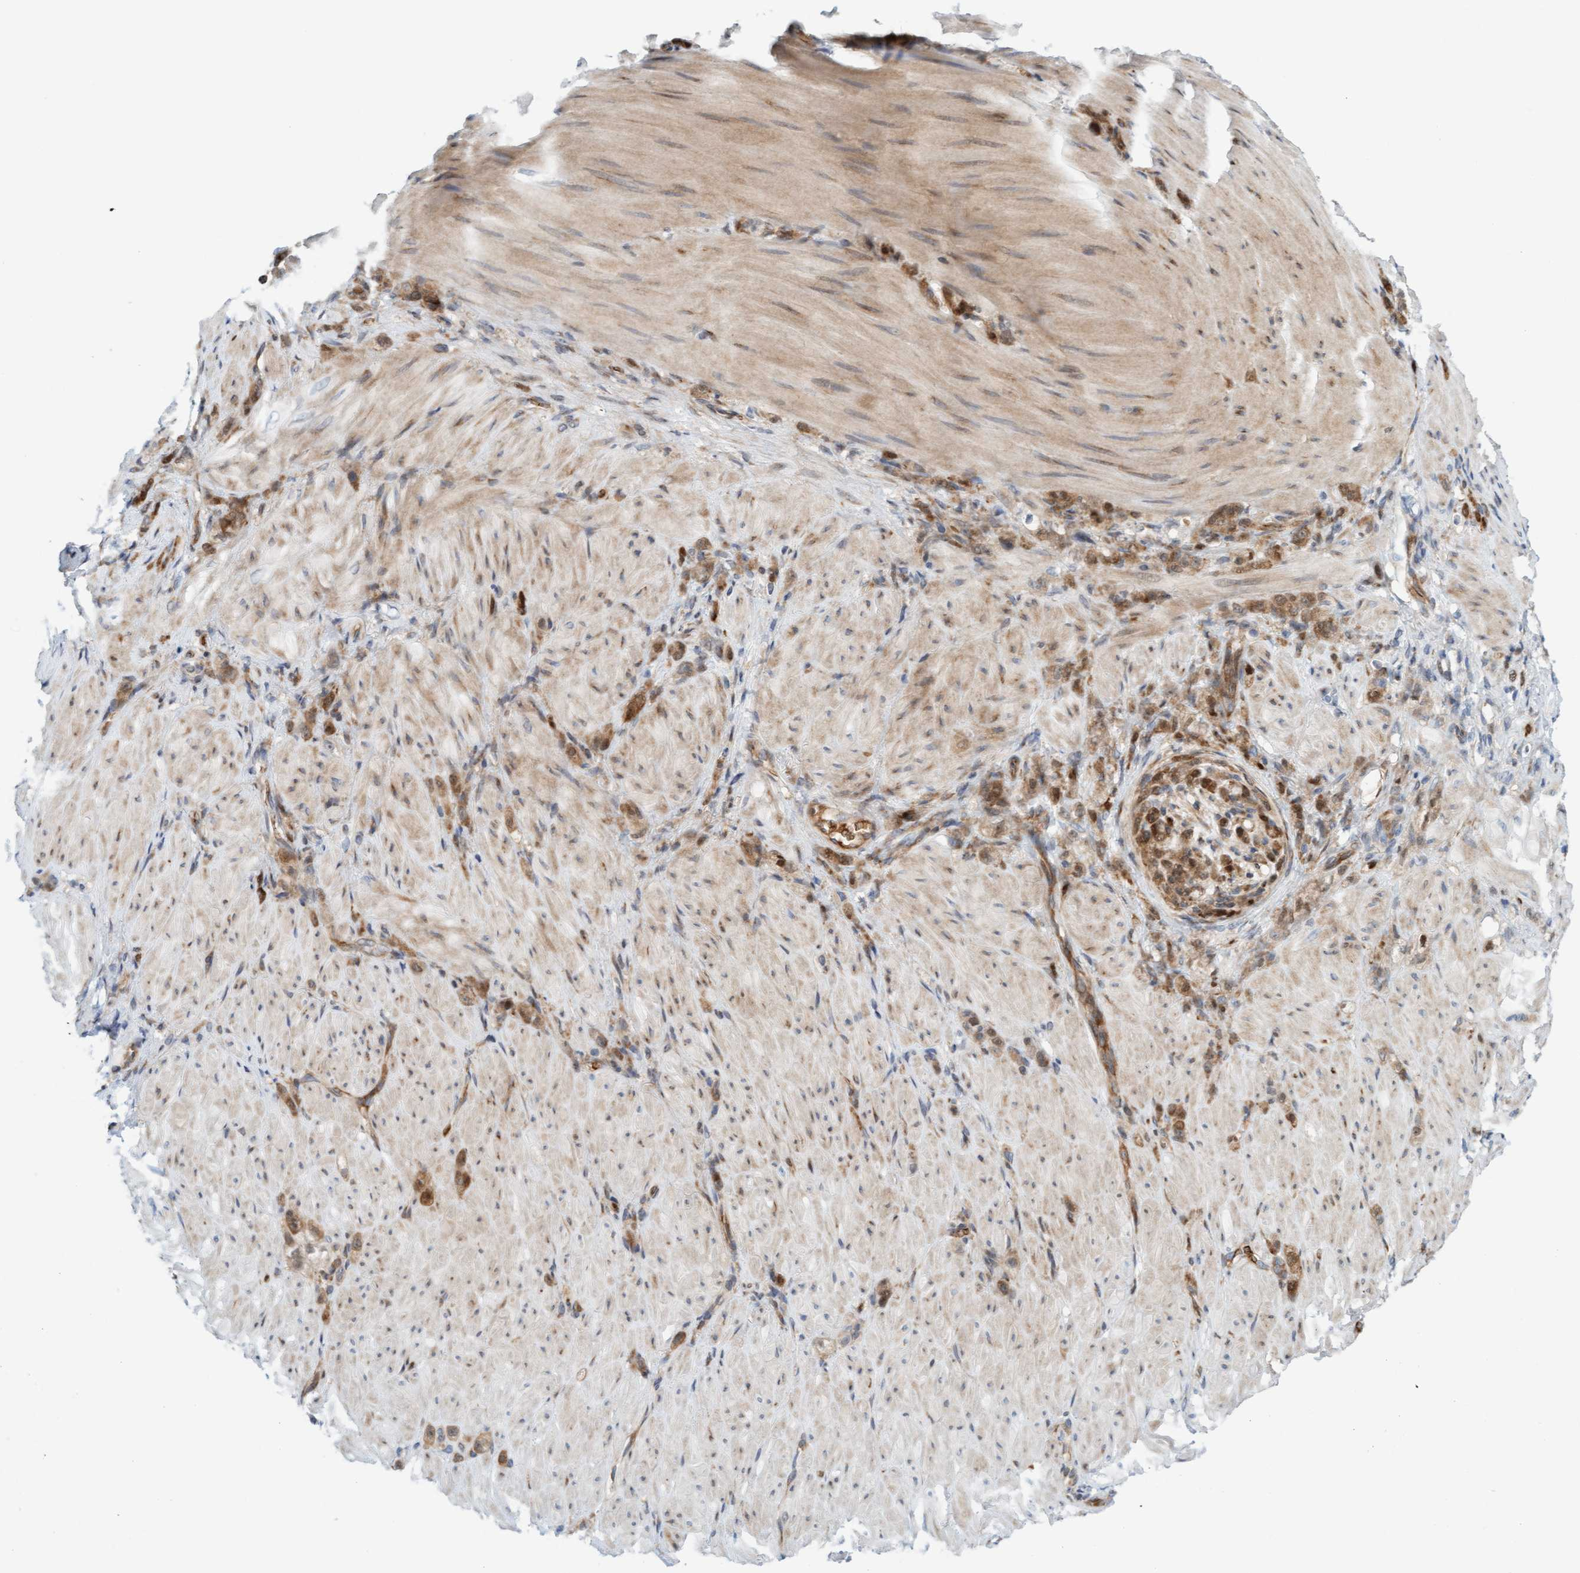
{"staining": {"intensity": "moderate", "quantity": ">75%", "location": "cytoplasmic/membranous,nuclear"}, "tissue": "stomach cancer", "cell_type": "Tumor cells", "image_type": "cancer", "snomed": [{"axis": "morphology", "description": "Normal tissue, NOS"}, {"axis": "morphology", "description": "Adenocarcinoma, NOS"}, {"axis": "topography", "description": "Stomach"}], "caption": "Brown immunohistochemical staining in adenocarcinoma (stomach) displays moderate cytoplasmic/membranous and nuclear positivity in approximately >75% of tumor cells. The protein of interest is shown in brown color, while the nuclei are stained blue.", "gene": "EIF4EBP1", "patient": {"sex": "male", "age": 82}}